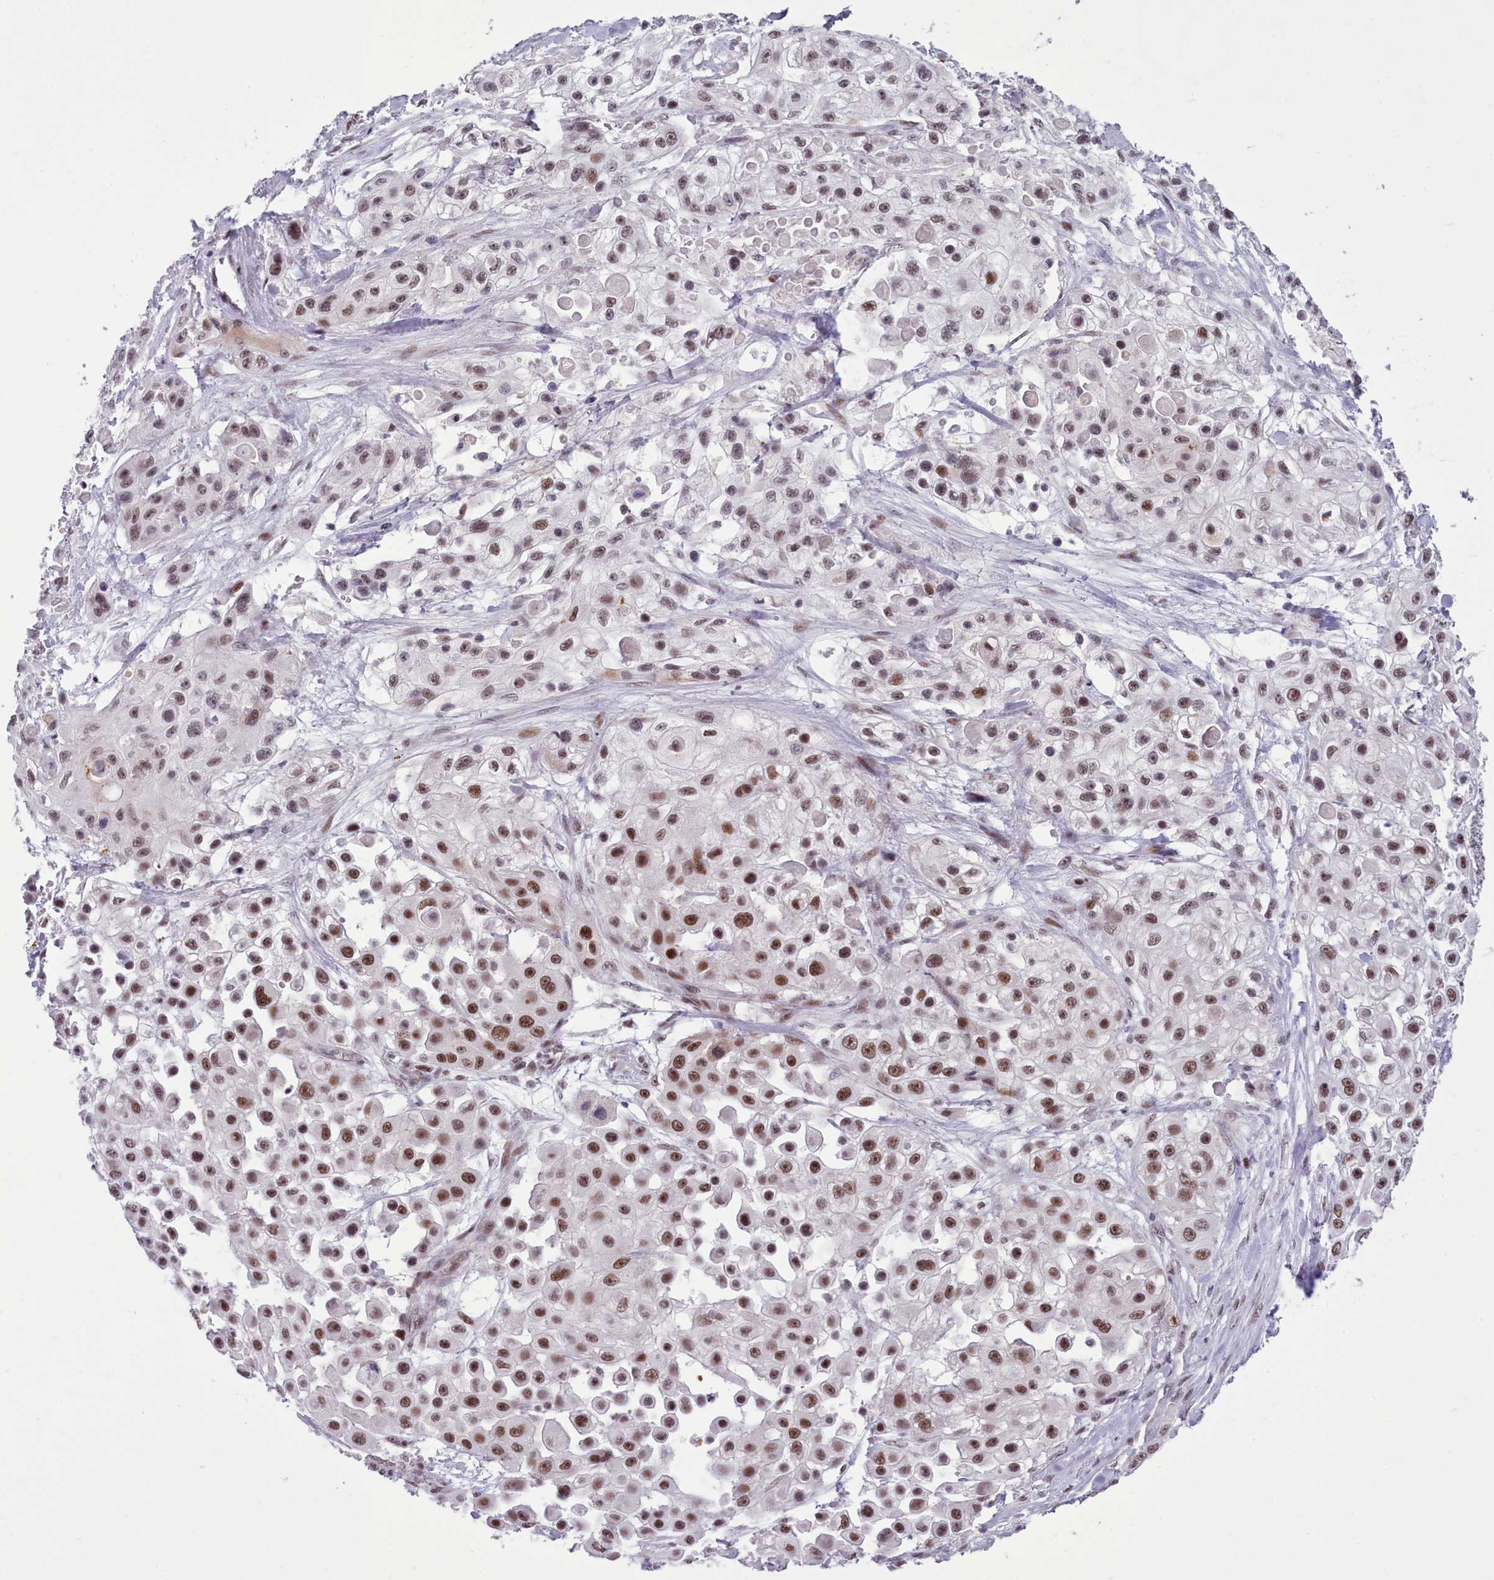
{"staining": {"intensity": "moderate", "quantity": ">75%", "location": "nuclear"}, "tissue": "skin cancer", "cell_type": "Tumor cells", "image_type": "cancer", "snomed": [{"axis": "morphology", "description": "Squamous cell carcinoma, NOS"}, {"axis": "topography", "description": "Skin"}], "caption": "Skin squamous cell carcinoma stained with IHC demonstrates moderate nuclear staining in approximately >75% of tumor cells. Using DAB (brown) and hematoxylin (blue) stains, captured at high magnification using brightfield microscopy.", "gene": "RFX1", "patient": {"sex": "male", "age": 67}}